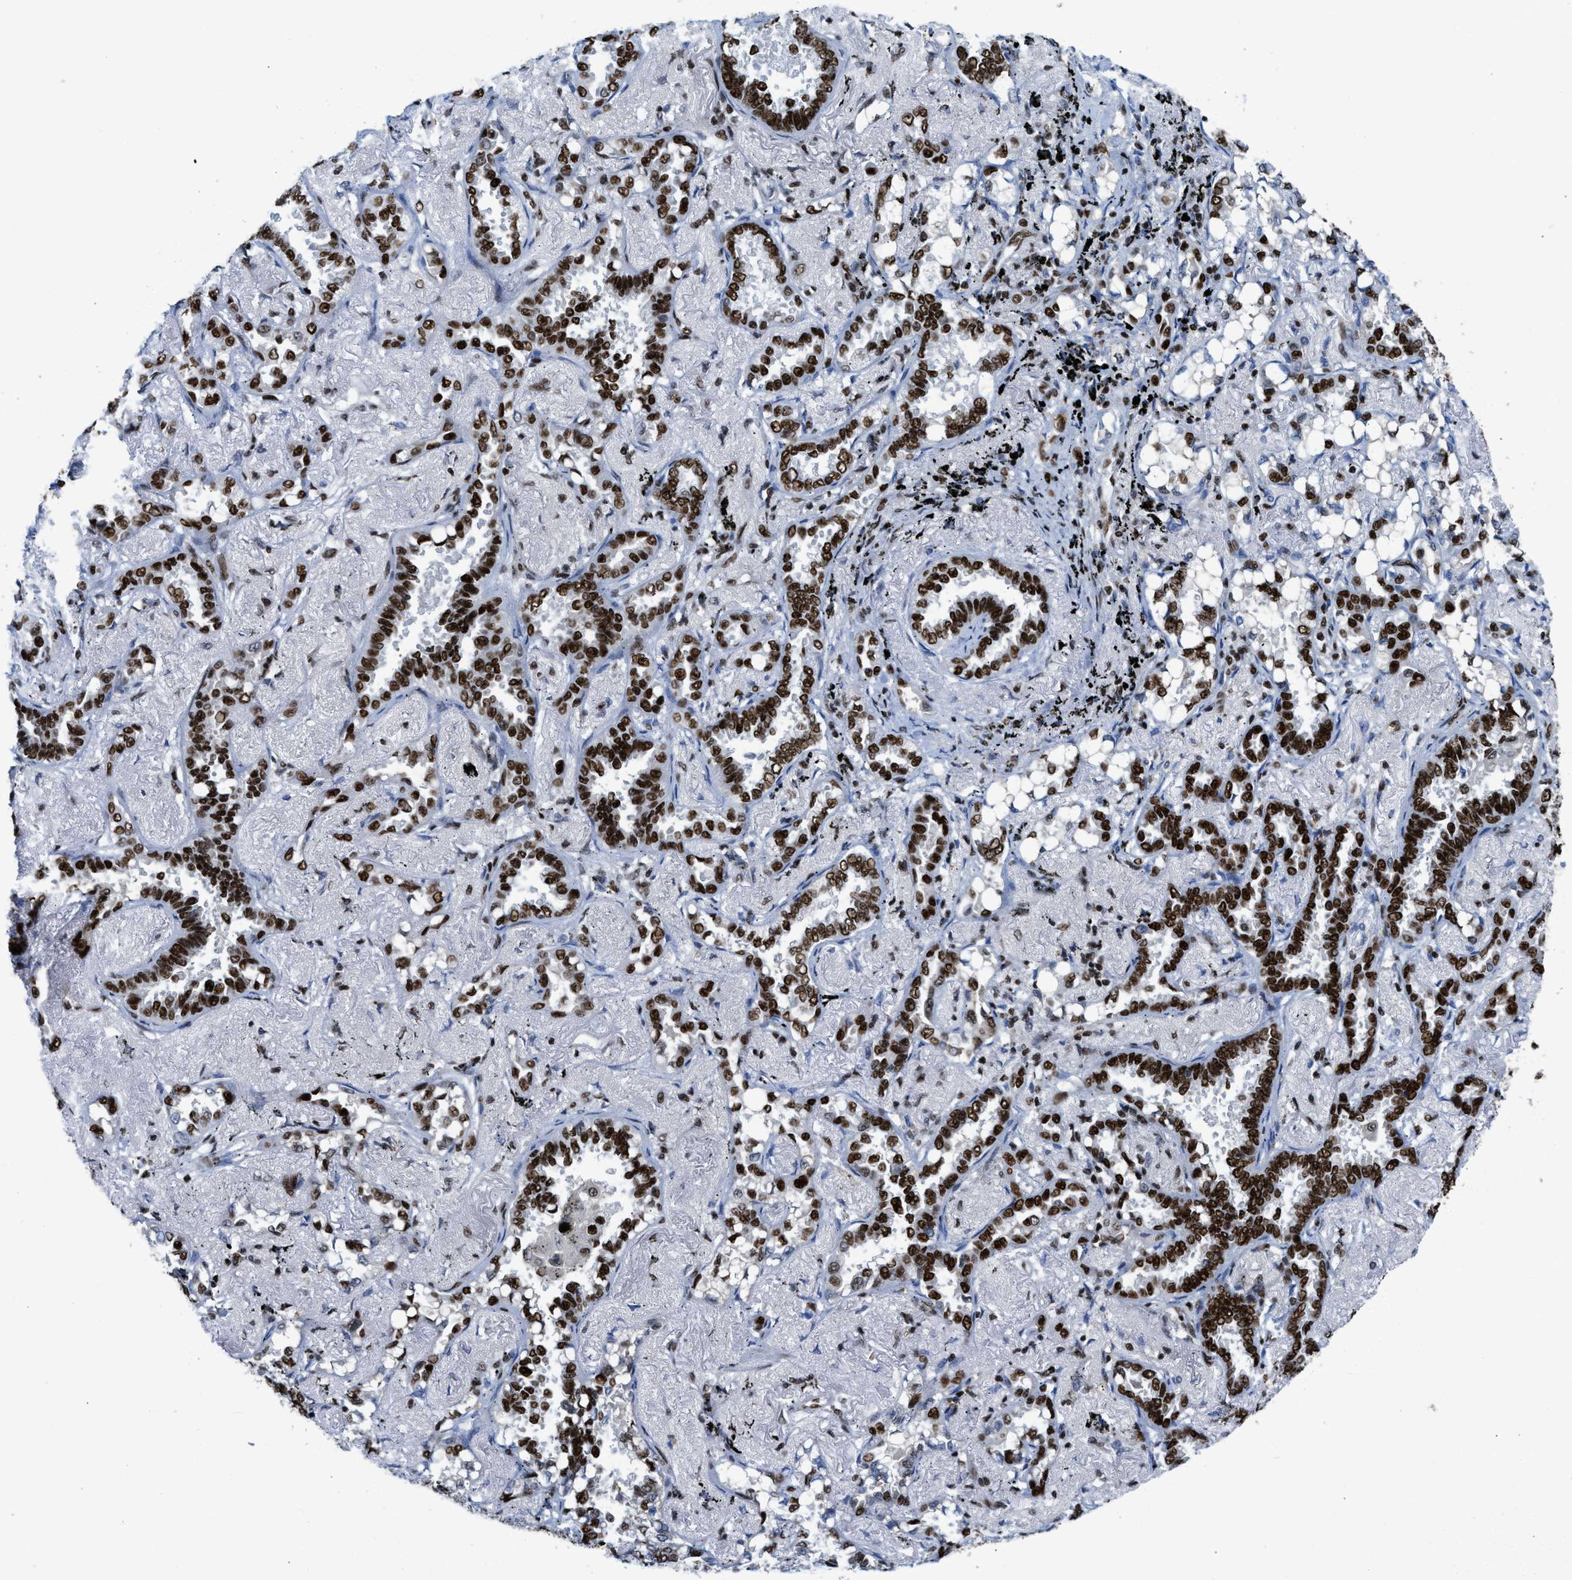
{"staining": {"intensity": "strong", "quantity": ">75%", "location": "nuclear"}, "tissue": "lung cancer", "cell_type": "Tumor cells", "image_type": "cancer", "snomed": [{"axis": "morphology", "description": "Adenocarcinoma, NOS"}, {"axis": "topography", "description": "Lung"}], "caption": "Protein expression analysis of human lung adenocarcinoma reveals strong nuclear staining in about >75% of tumor cells.", "gene": "SCAF4", "patient": {"sex": "male", "age": 59}}